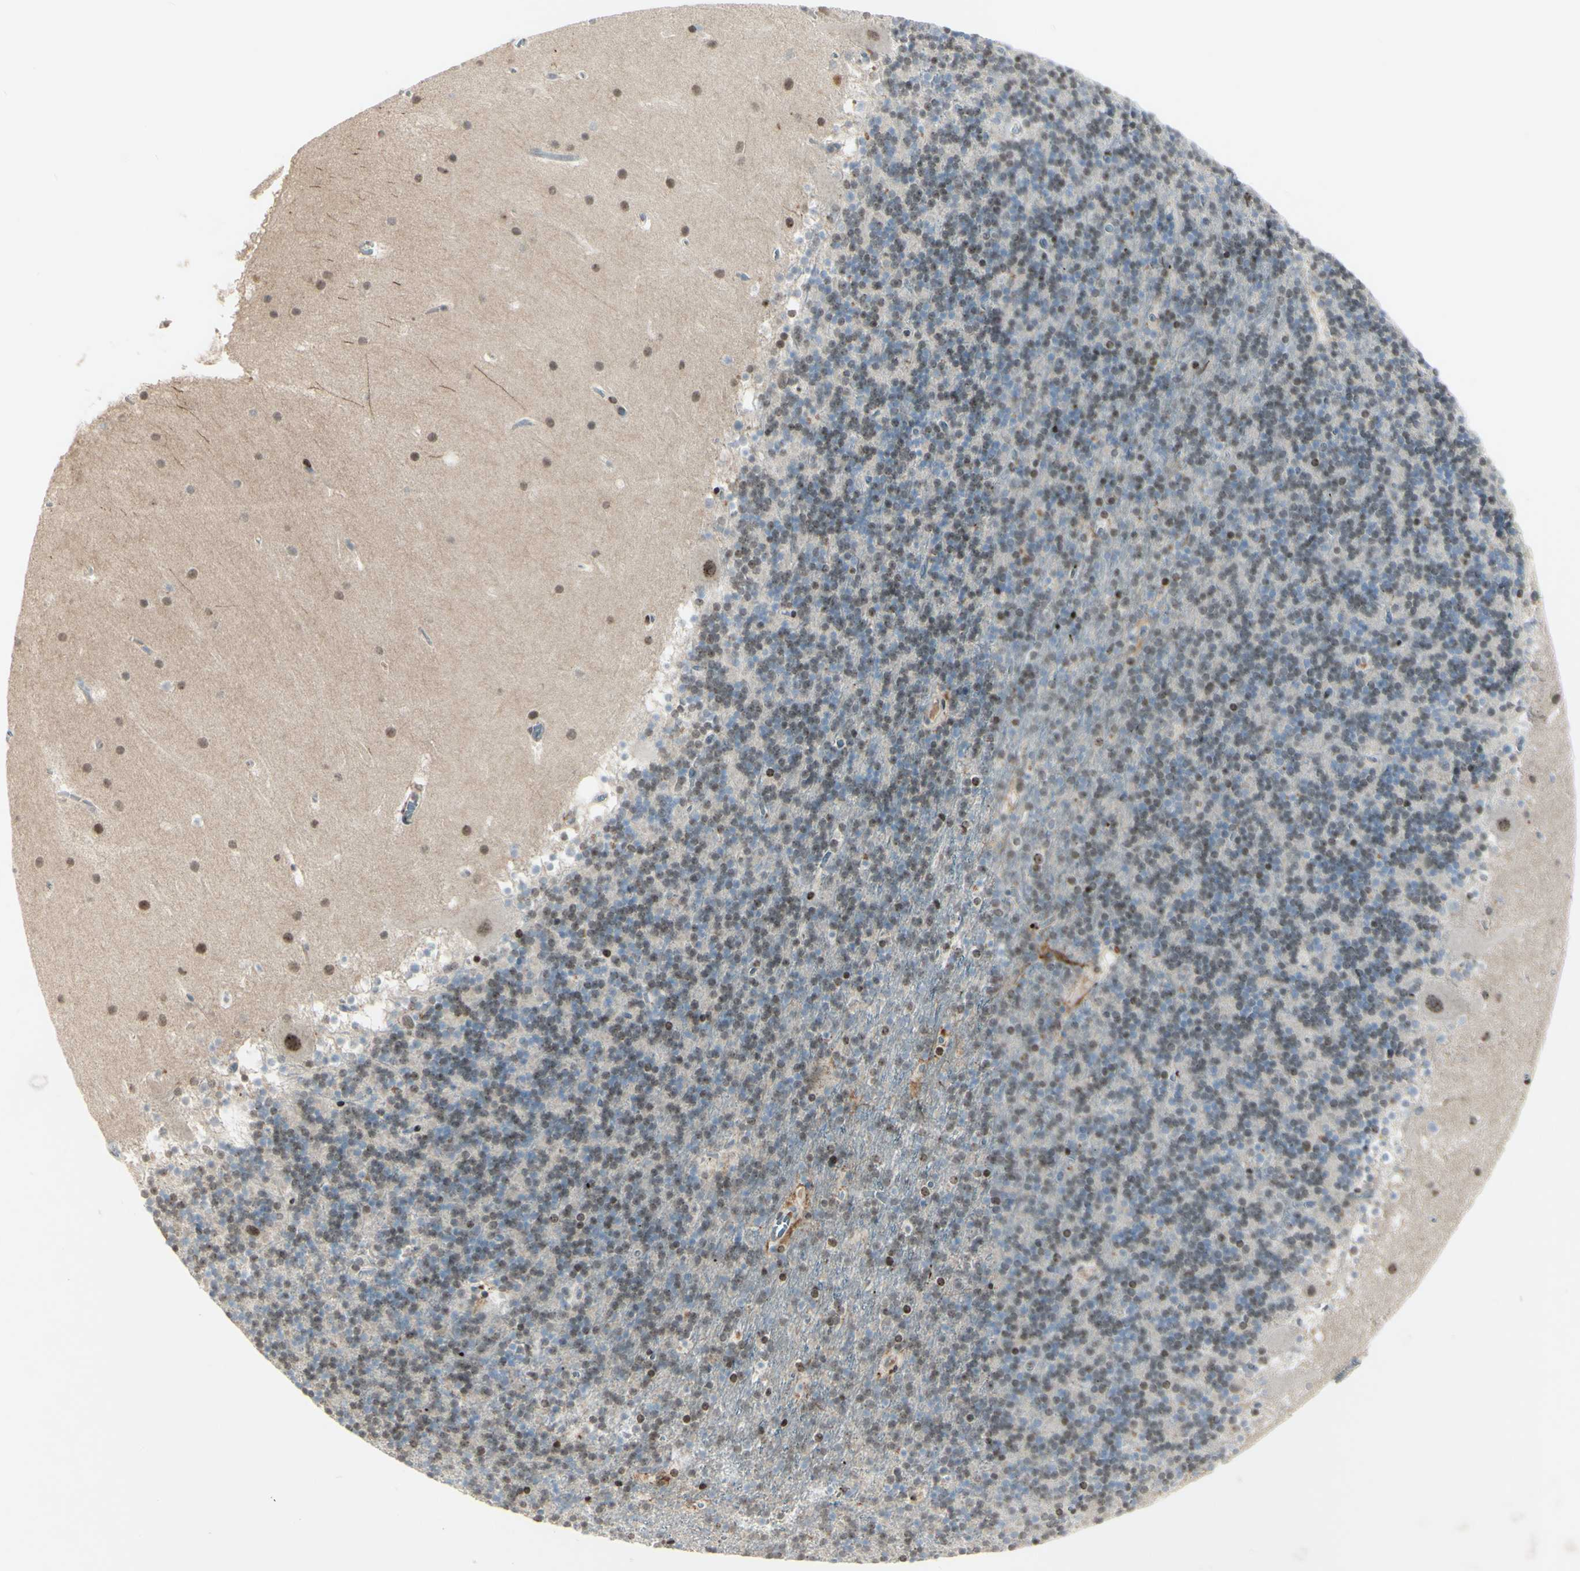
{"staining": {"intensity": "weak", "quantity": "<25%", "location": "cytoplasmic/membranous,nuclear"}, "tissue": "cerebellum", "cell_type": "Cells in granular layer", "image_type": "normal", "snomed": [{"axis": "morphology", "description": "Normal tissue, NOS"}, {"axis": "topography", "description": "Cerebellum"}], "caption": "This is an immunohistochemistry (IHC) micrograph of normal human cerebellum. There is no staining in cells in granular layer.", "gene": "FGFR2", "patient": {"sex": "male", "age": 45}}